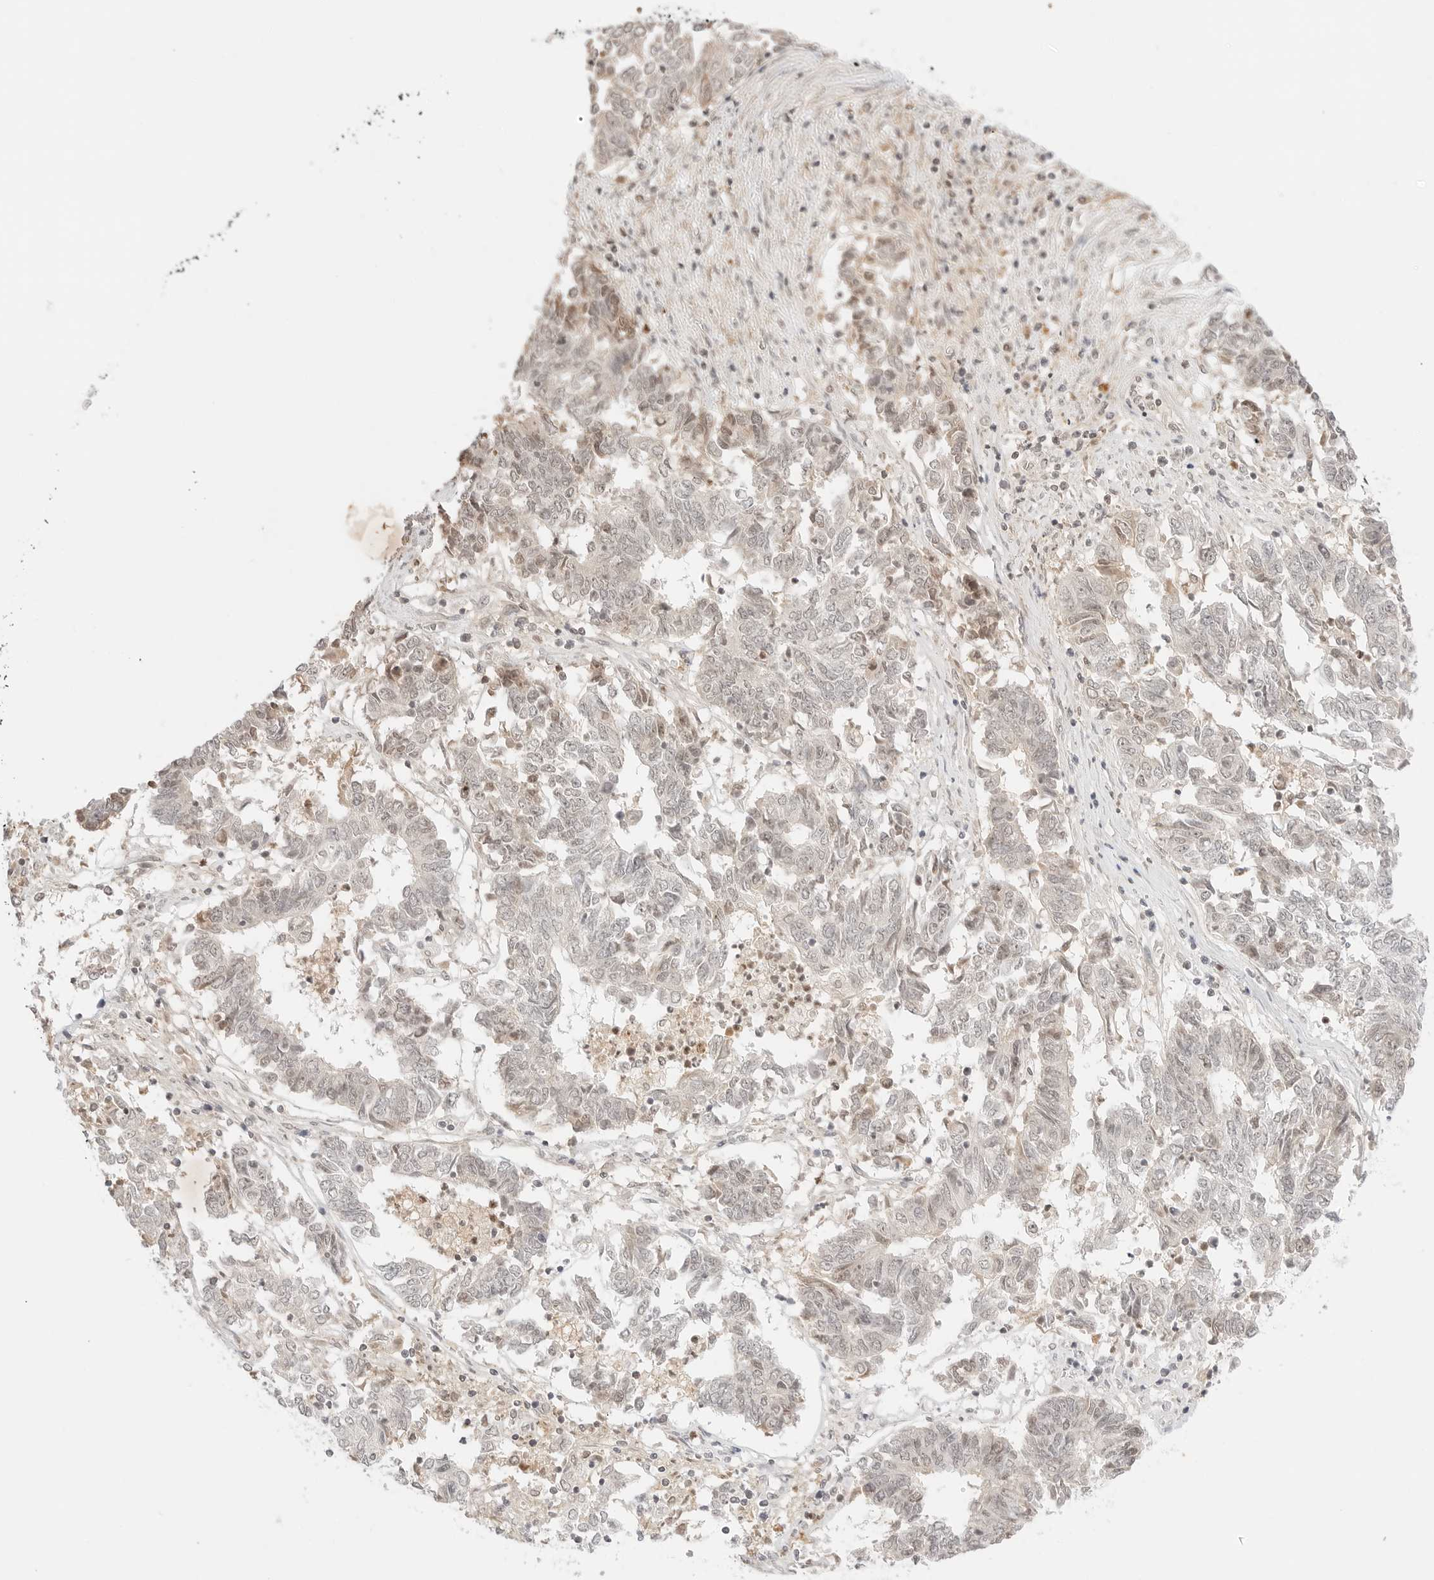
{"staining": {"intensity": "weak", "quantity": "<25%", "location": "cytoplasmic/membranous"}, "tissue": "endometrial cancer", "cell_type": "Tumor cells", "image_type": "cancer", "snomed": [{"axis": "morphology", "description": "Adenocarcinoma, NOS"}, {"axis": "topography", "description": "Endometrium"}], "caption": "Tumor cells are negative for protein expression in human endometrial cancer. Nuclei are stained in blue.", "gene": "RPS6KL1", "patient": {"sex": "female", "age": 80}}